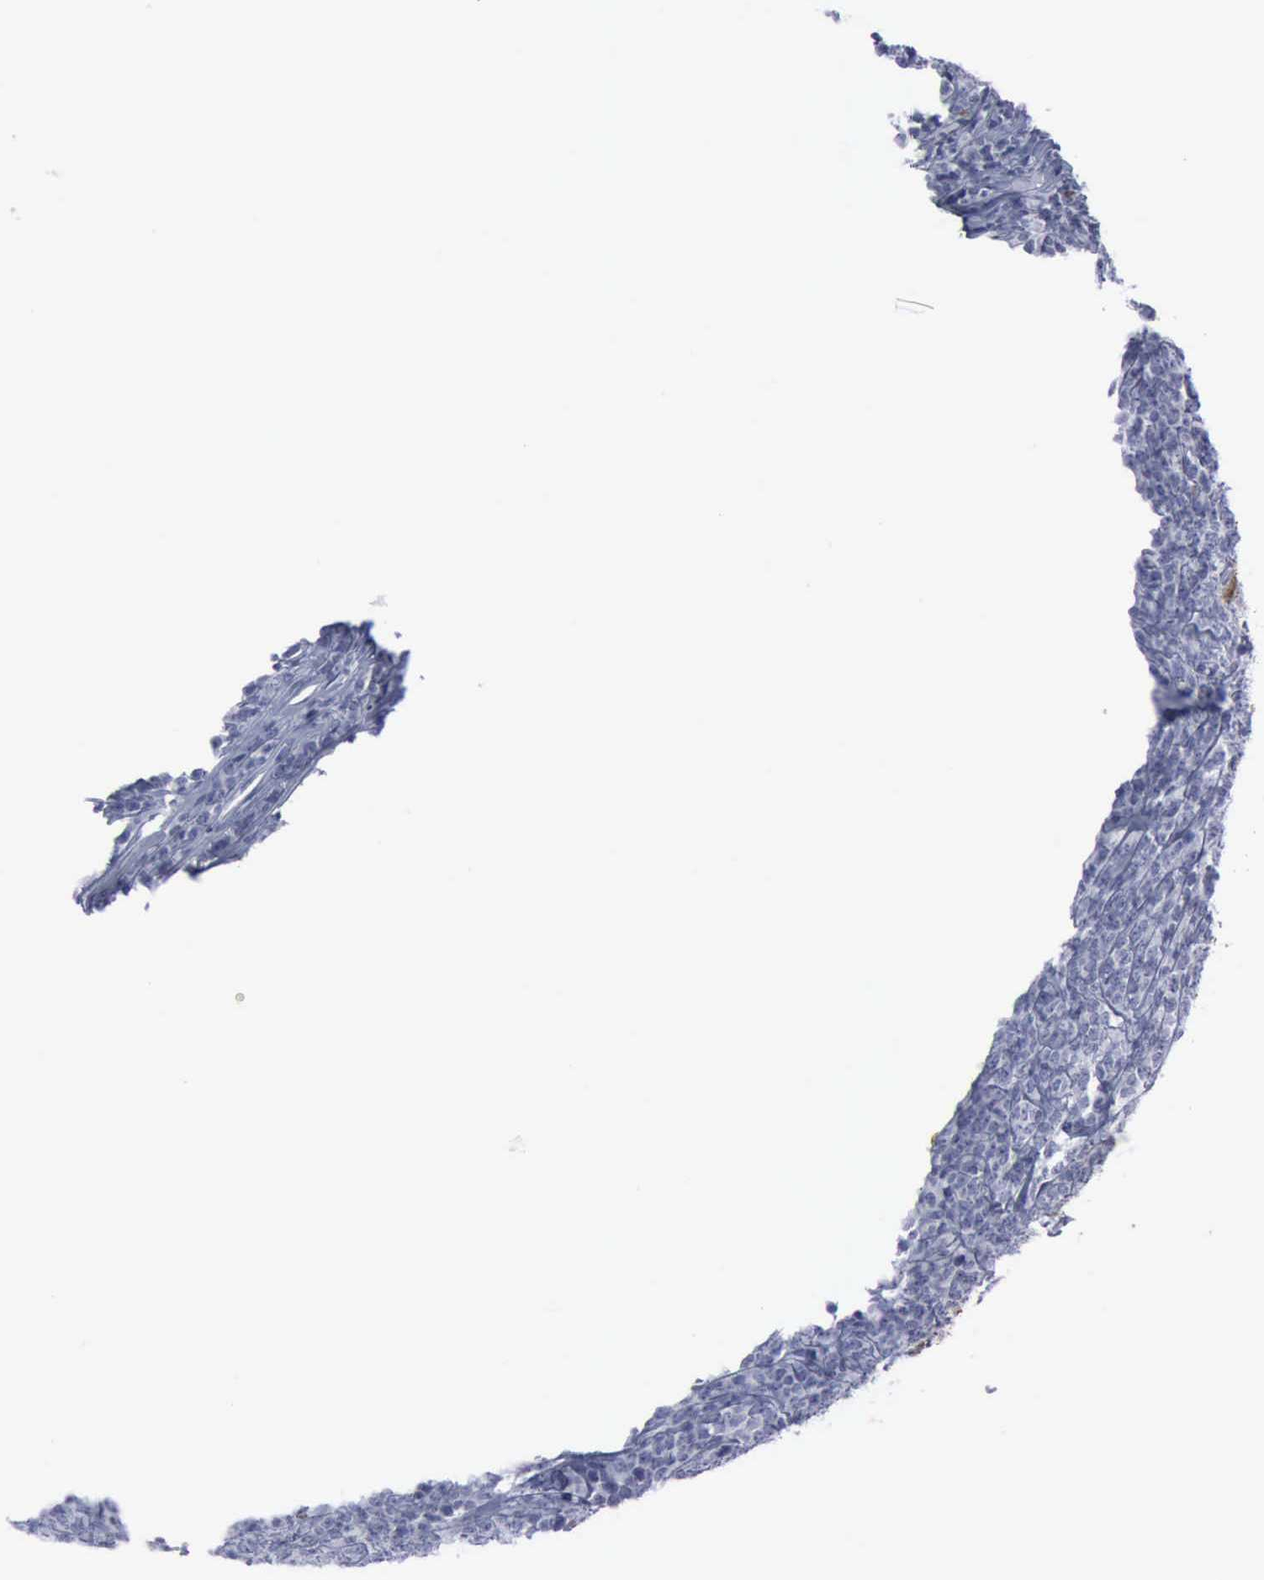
{"staining": {"intensity": "negative", "quantity": "none", "location": "none"}, "tissue": "lymphoma", "cell_type": "Tumor cells", "image_type": "cancer", "snomed": [{"axis": "morphology", "description": "Malignant lymphoma, non-Hodgkin's type, High grade"}, {"axis": "topography", "description": "Small intestine"}, {"axis": "topography", "description": "Colon"}], "caption": "The histopathology image displays no staining of tumor cells in lymphoma.", "gene": "TGFB1", "patient": {"sex": "male", "age": 8}}